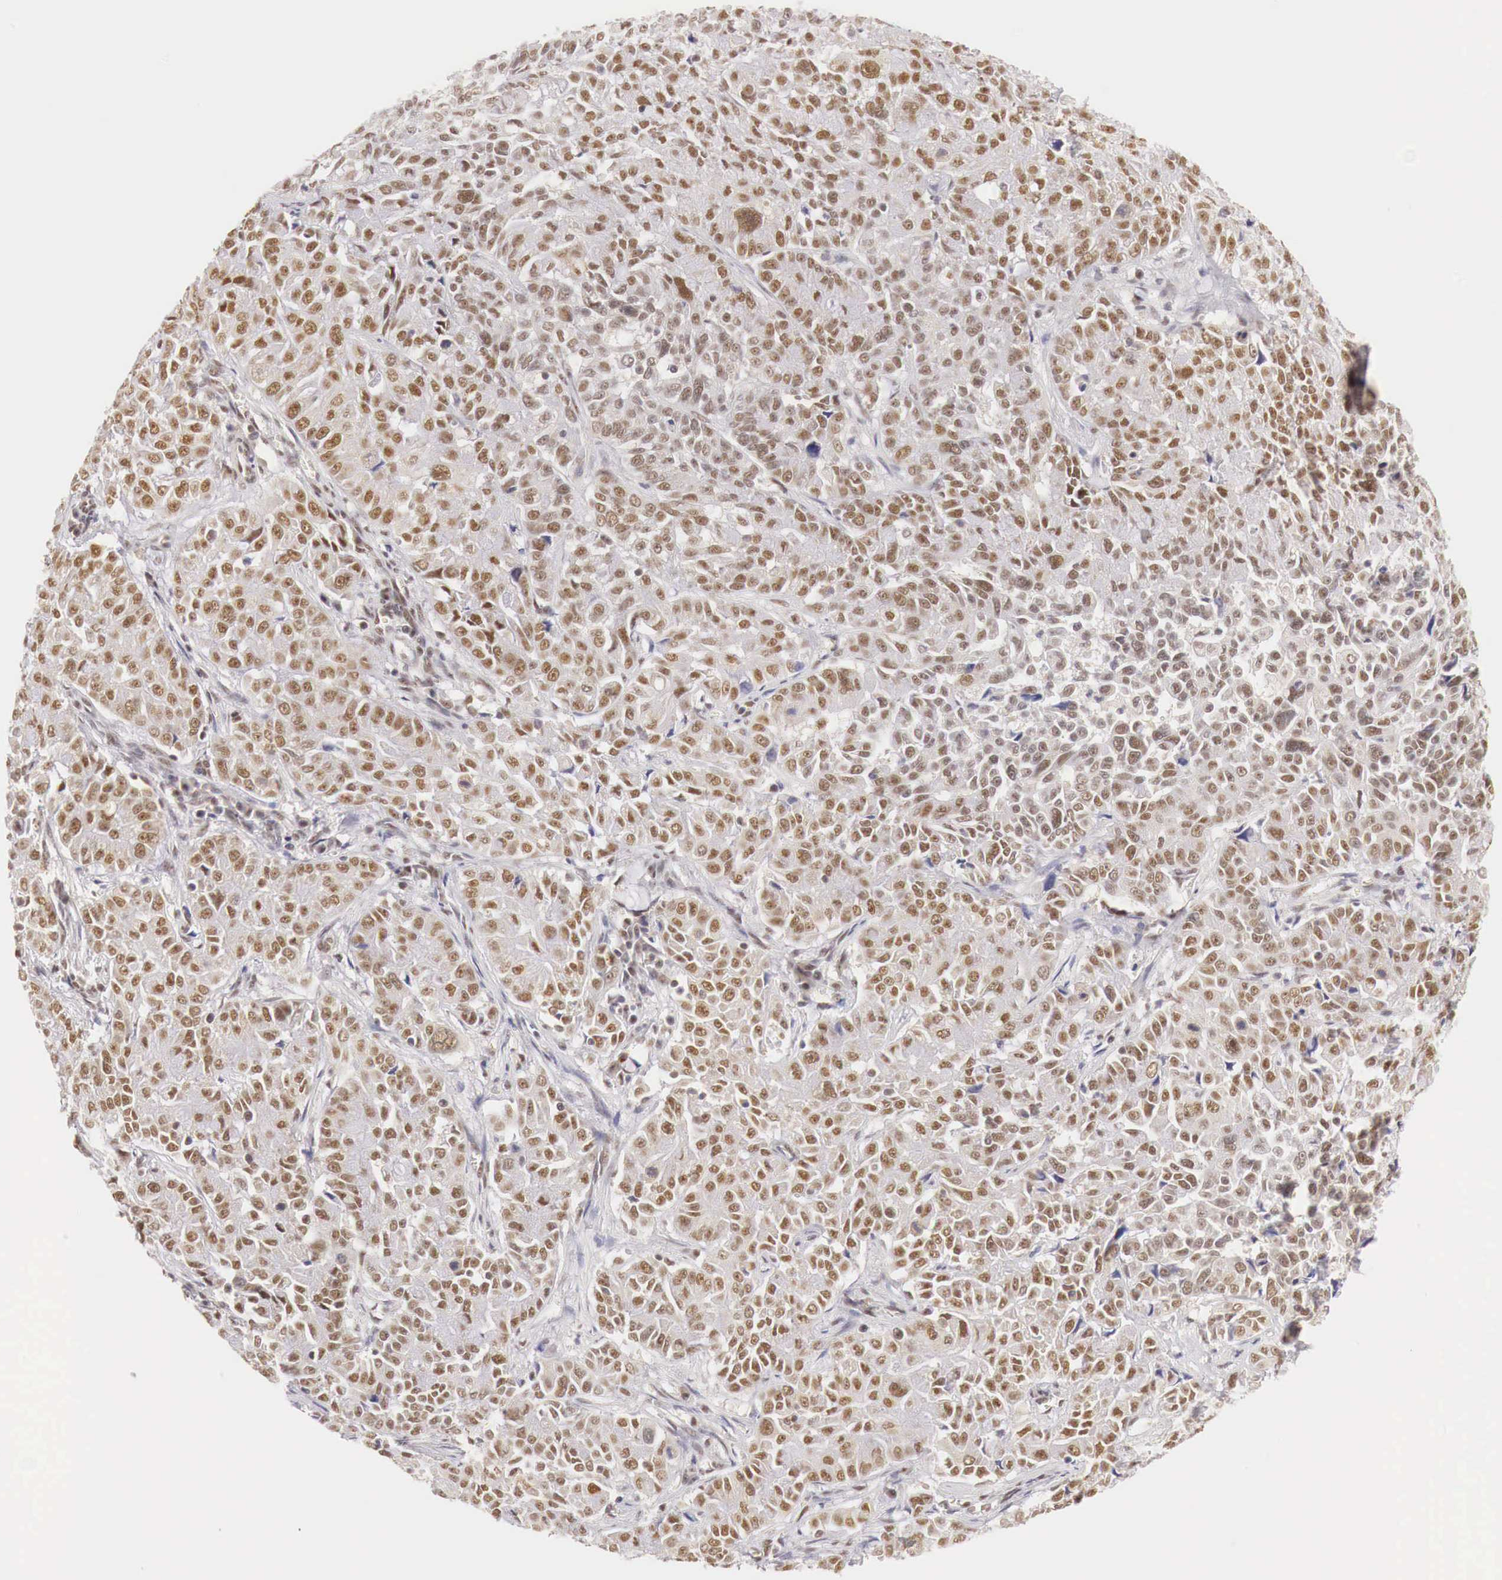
{"staining": {"intensity": "weak", "quantity": ">75%", "location": "cytoplasmic/membranous,nuclear"}, "tissue": "pancreatic cancer", "cell_type": "Tumor cells", "image_type": "cancer", "snomed": [{"axis": "morphology", "description": "Adenocarcinoma, NOS"}, {"axis": "topography", "description": "Pancreas"}], "caption": "This micrograph demonstrates immunohistochemistry staining of human adenocarcinoma (pancreatic), with low weak cytoplasmic/membranous and nuclear expression in approximately >75% of tumor cells.", "gene": "GPKOW", "patient": {"sex": "female", "age": 52}}